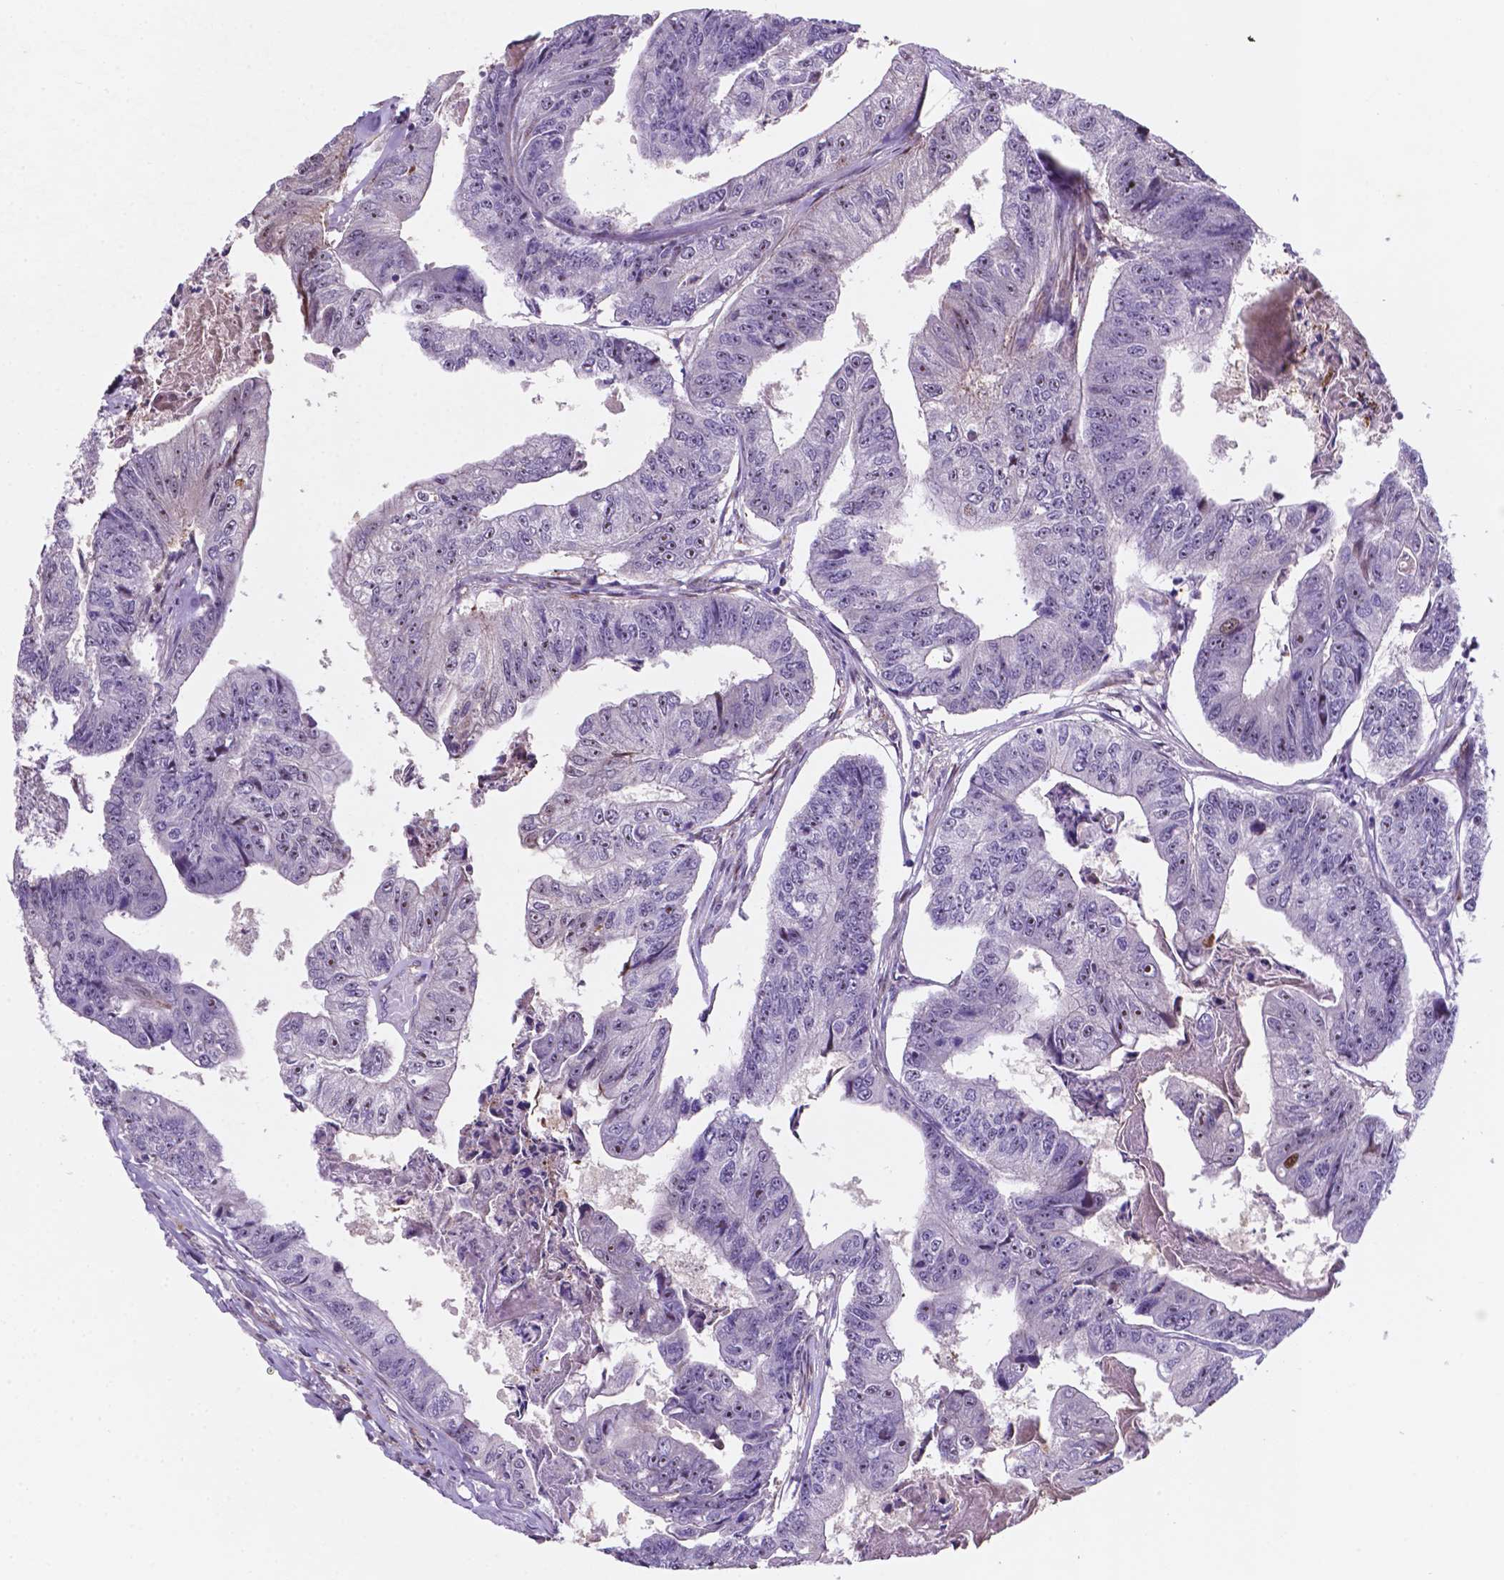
{"staining": {"intensity": "weak", "quantity": "<25%", "location": "nuclear"}, "tissue": "colorectal cancer", "cell_type": "Tumor cells", "image_type": "cancer", "snomed": [{"axis": "morphology", "description": "Adenocarcinoma, NOS"}, {"axis": "topography", "description": "Colon"}], "caption": "A high-resolution image shows immunohistochemistry (IHC) staining of colorectal adenocarcinoma, which exhibits no significant staining in tumor cells.", "gene": "TM4SF20", "patient": {"sex": "female", "age": 67}}